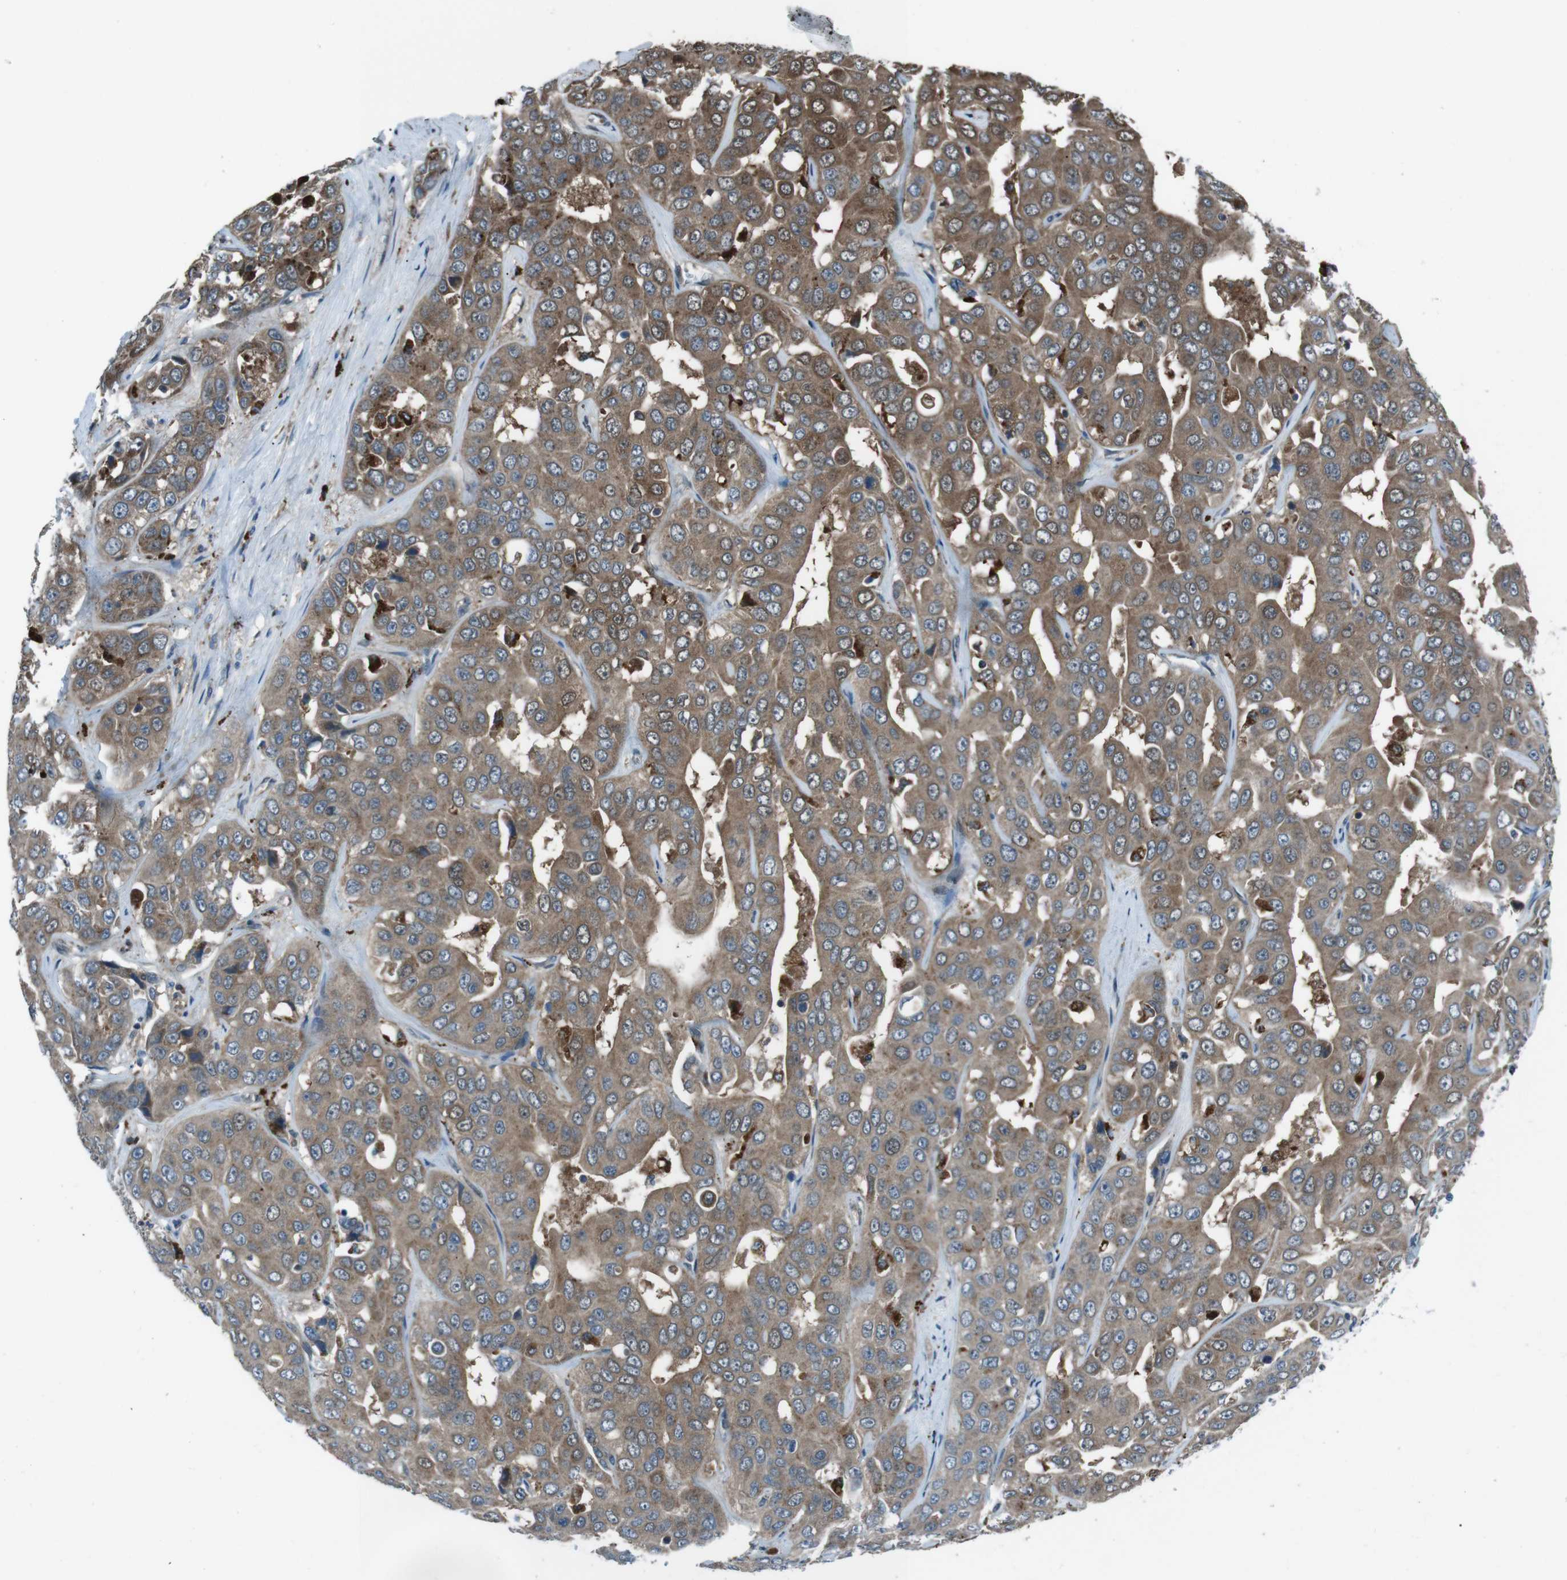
{"staining": {"intensity": "moderate", "quantity": ">75%", "location": "cytoplasmic/membranous"}, "tissue": "liver cancer", "cell_type": "Tumor cells", "image_type": "cancer", "snomed": [{"axis": "morphology", "description": "Cholangiocarcinoma"}, {"axis": "topography", "description": "Liver"}], "caption": "This micrograph displays immunohistochemistry staining of liver cholangiocarcinoma, with medium moderate cytoplasmic/membranous staining in about >75% of tumor cells.", "gene": "SLC27A4", "patient": {"sex": "female", "age": 52}}